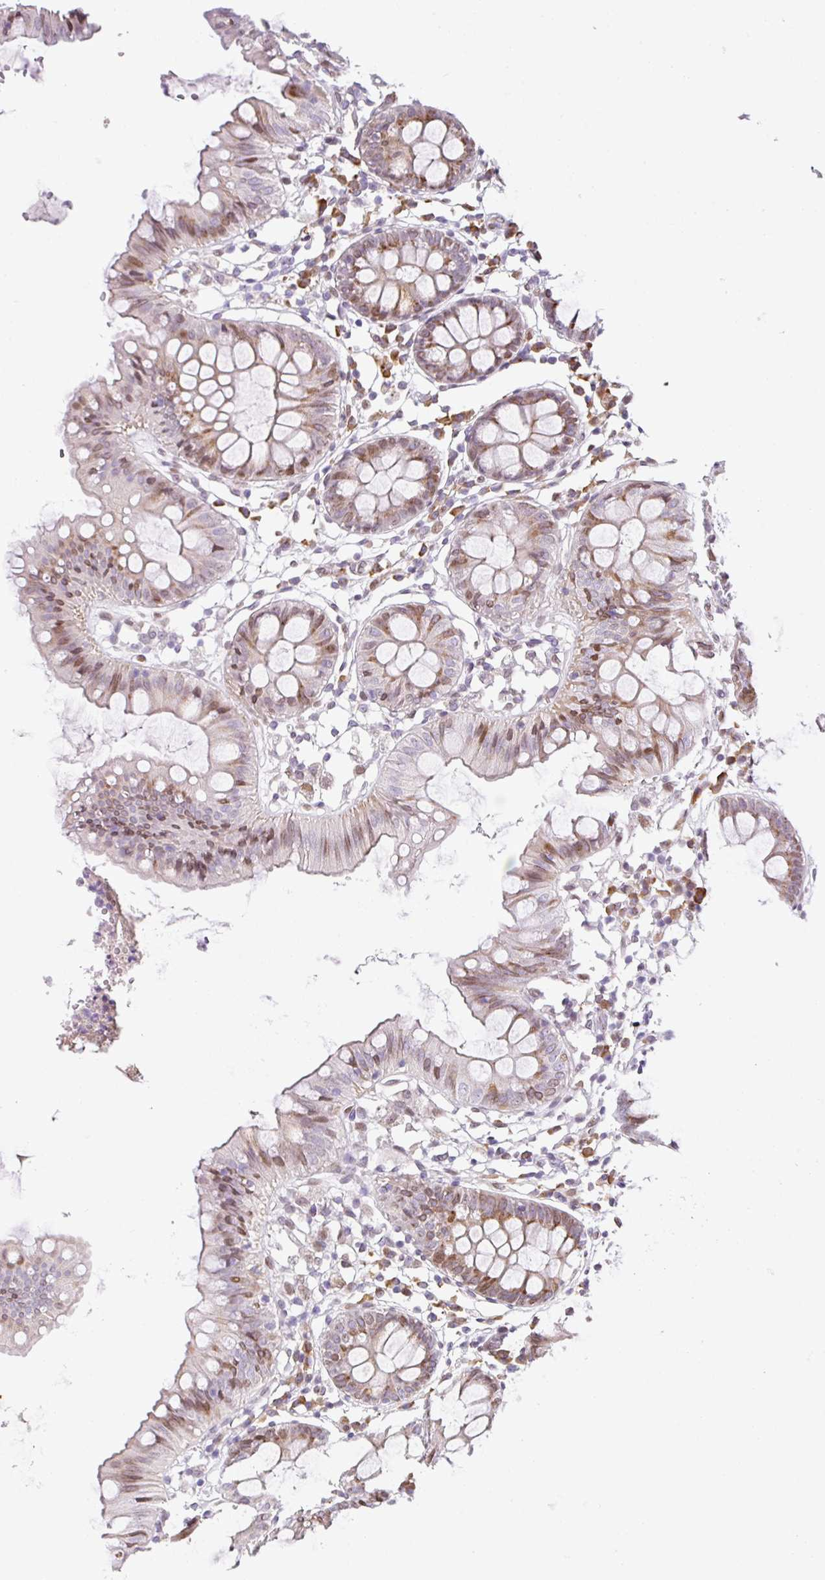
{"staining": {"intensity": "moderate", "quantity": "25%-75%", "location": "nuclear"}, "tissue": "colon", "cell_type": "Endothelial cells", "image_type": "normal", "snomed": [{"axis": "morphology", "description": "Normal tissue, NOS"}, {"axis": "topography", "description": "Colon"}], "caption": "This image displays benign colon stained with immunohistochemistry to label a protein in brown. The nuclear of endothelial cells show moderate positivity for the protein. Nuclei are counter-stained blue.", "gene": "PLK1", "patient": {"sex": "female", "age": 84}}